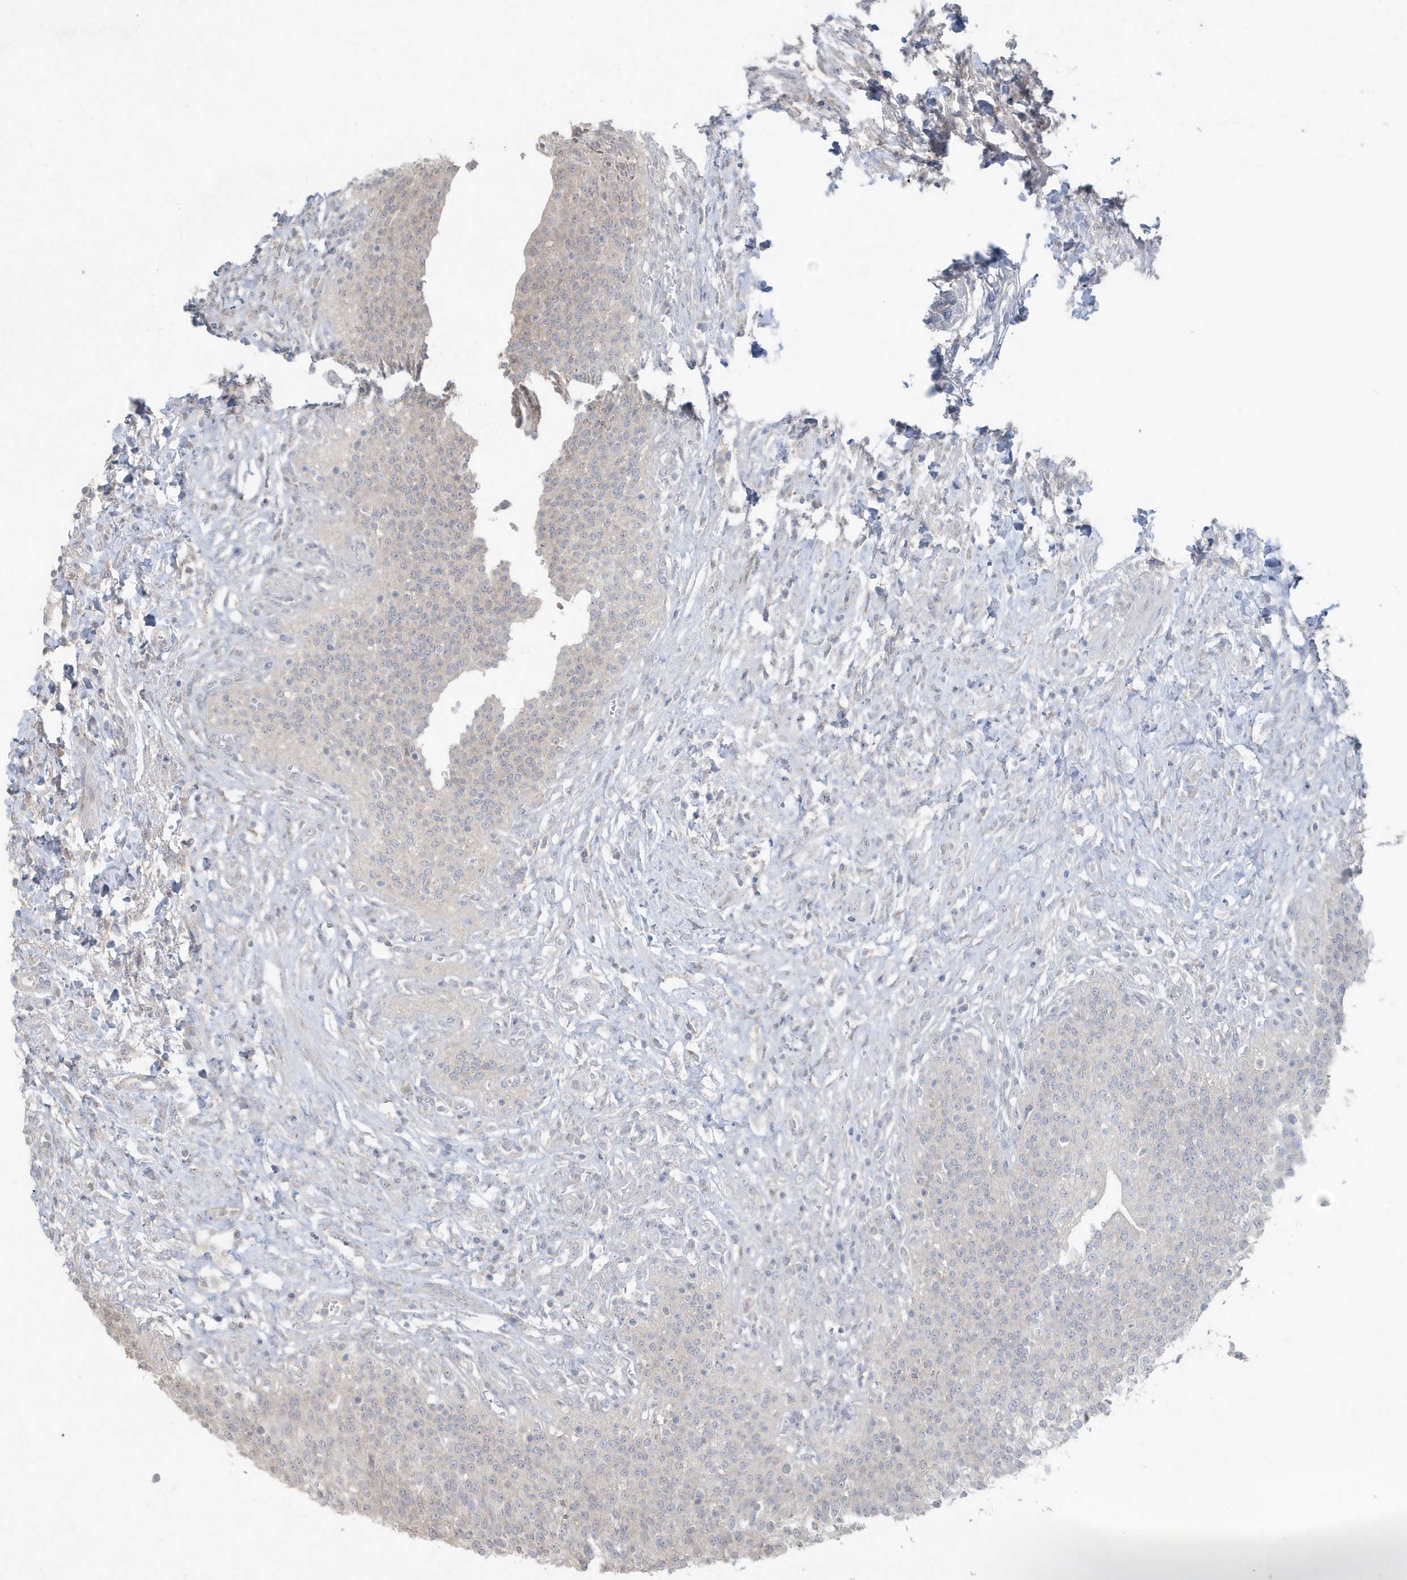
{"staining": {"intensity": "negative", "quantity": "none", "location": "none"}, "tissue": "urothelial cancer", "cell_type": "Tumor cells", "image_type": "cancer", "snomed": [{"axis": "morphology", "description": "Urothelial carcinoma, High grade"}, {"axis": "topography", "description": "Urinary bladder"}], "caption": "There is no significant positivity in tumor cells of high-grade urothelial carcinoma.", "gene": "C1RL", "patient": {"sex": "female", "age": 79}}